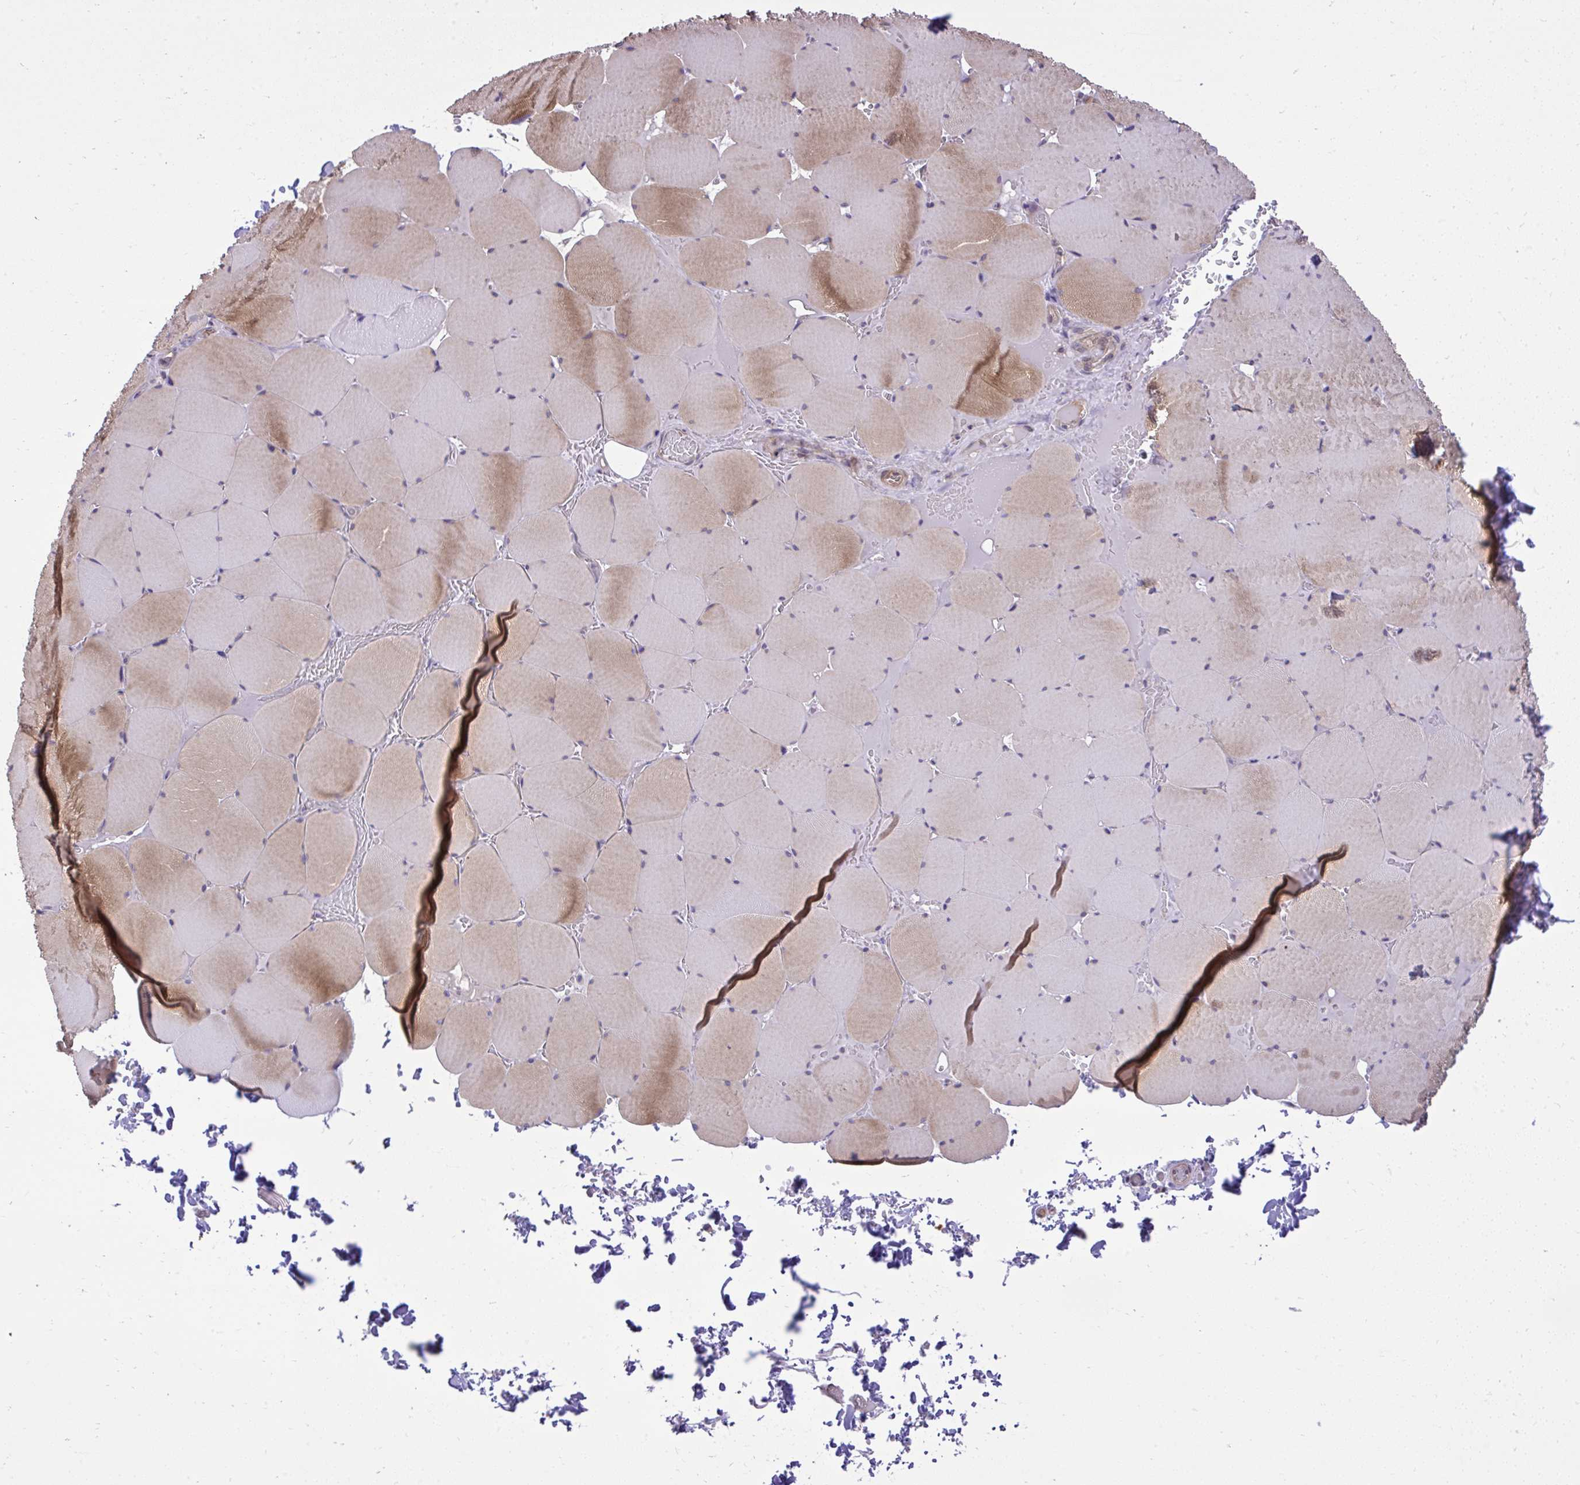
{"staining": {"intensity": "moderate", "quantity": "25%-75%", "location": "cytoplasmic/membranous"}, "tissue": "skeletal muscle", "cell_type": "Myocytes", "image_type": "normal", "snomed": [{"axis": "morphology", "description": "Normal tissue, NOS"}, {"axis": "topography", "description": "Skeletal muscle"}, {"axis": "topography", "description": "Head-Neck"}], "caption": "Immunohistochemical staining of unremarkable skeletal muscle shows moderate cytoplasmic/membranous protein positivity in about 25%-75% of myocytes.", "gene": "PPP5C", "patient": {"sex": "male", "age": 66}}